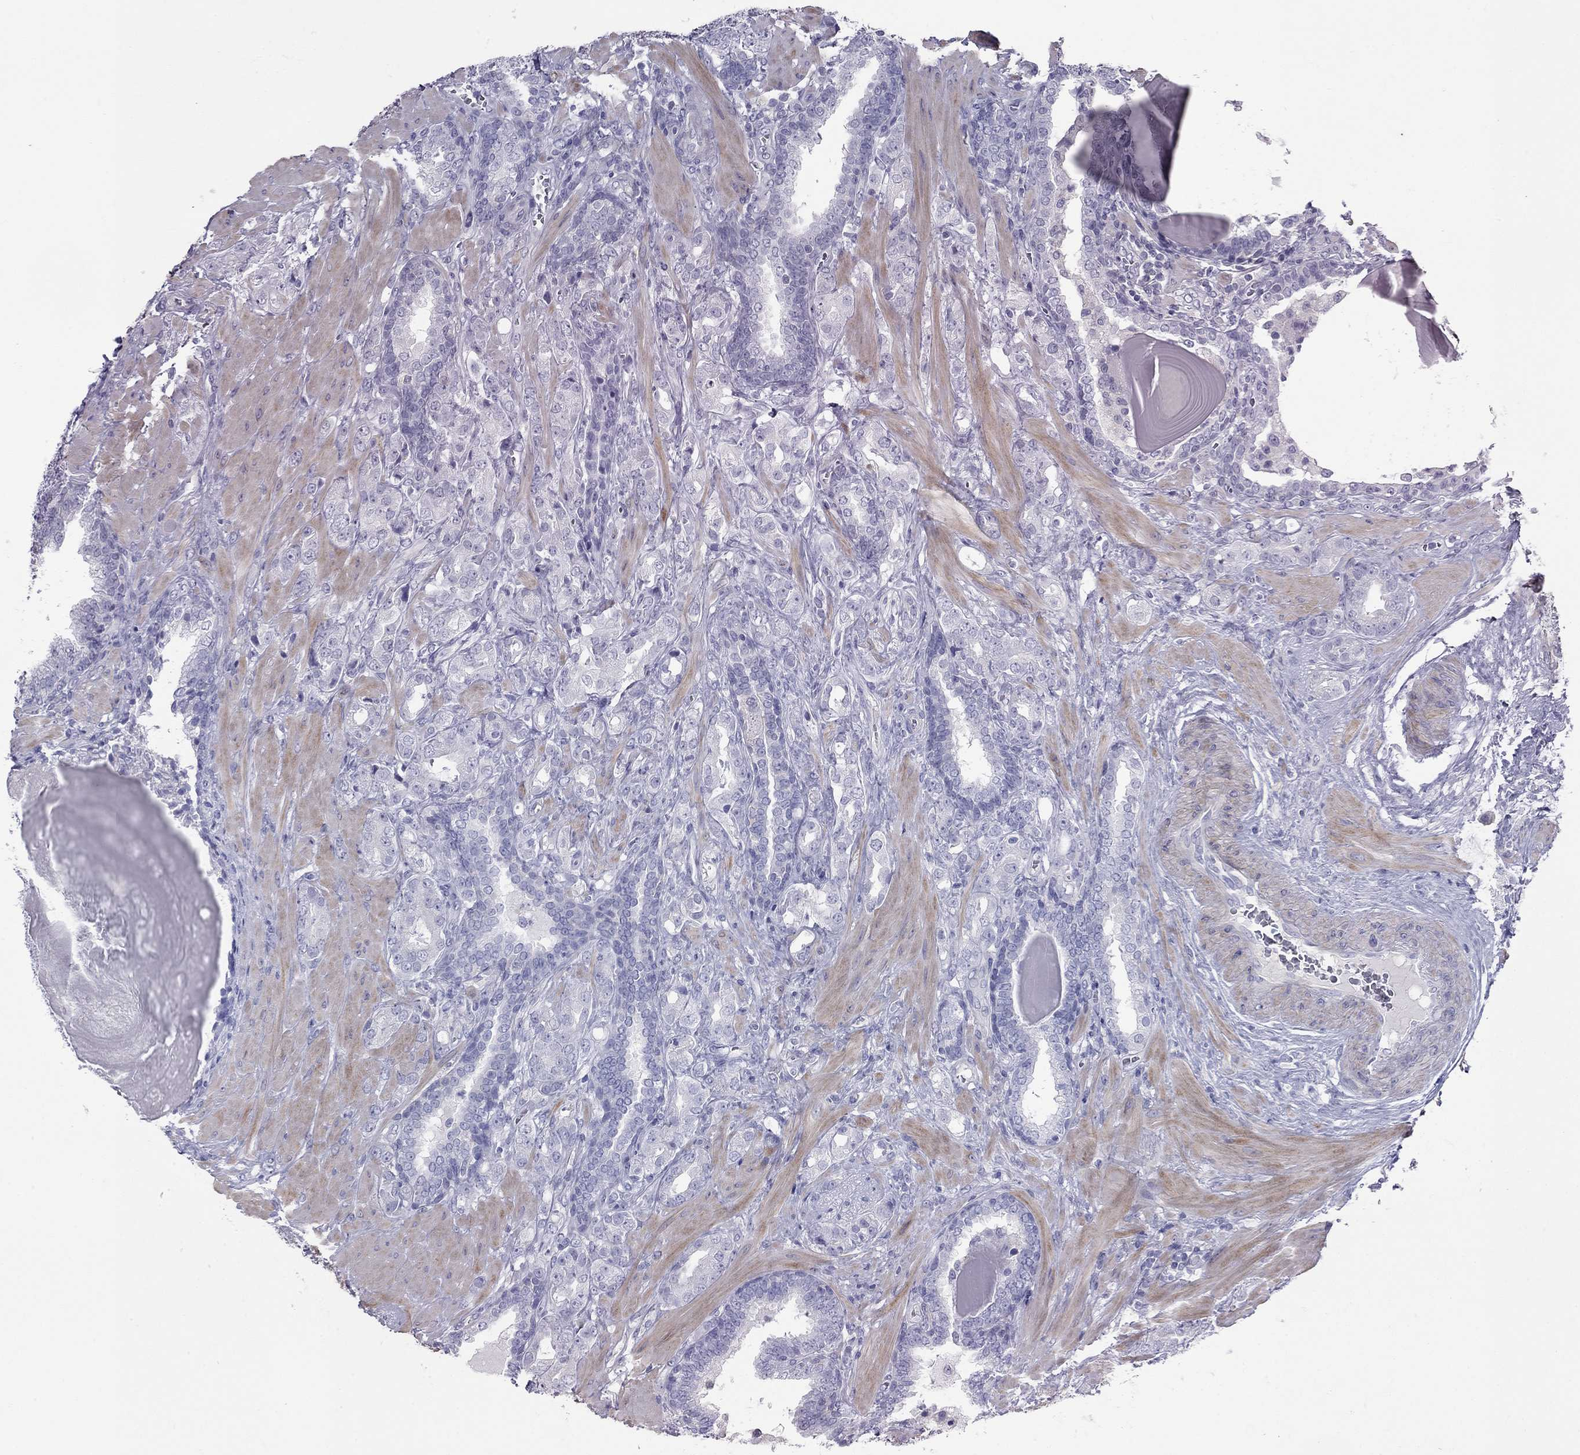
{"staining": {"intensity": "negative", "quantity": "none", "location": "none"}, "tissue": "prostate cancer", "cell_type": "Tumor cells", "image_type": "cancer", "snomed": [{"axis": "morphology", "description": "Adenocarcinoma, NOS"}, {"axis": "topography", "description": "Prostate"}], "caption": "Protein analysis of prostate cancer (adenocarcinoma) demonstrates no significant staining in tumor cells. (Stains: DAB immunohistochemistry (IHC) with hematoxylin counter stain, Microscopy: brightfield microscopy at high magnification).", "gene": "ACTL7B", "patient": {"sex": "male", "age": 57}}